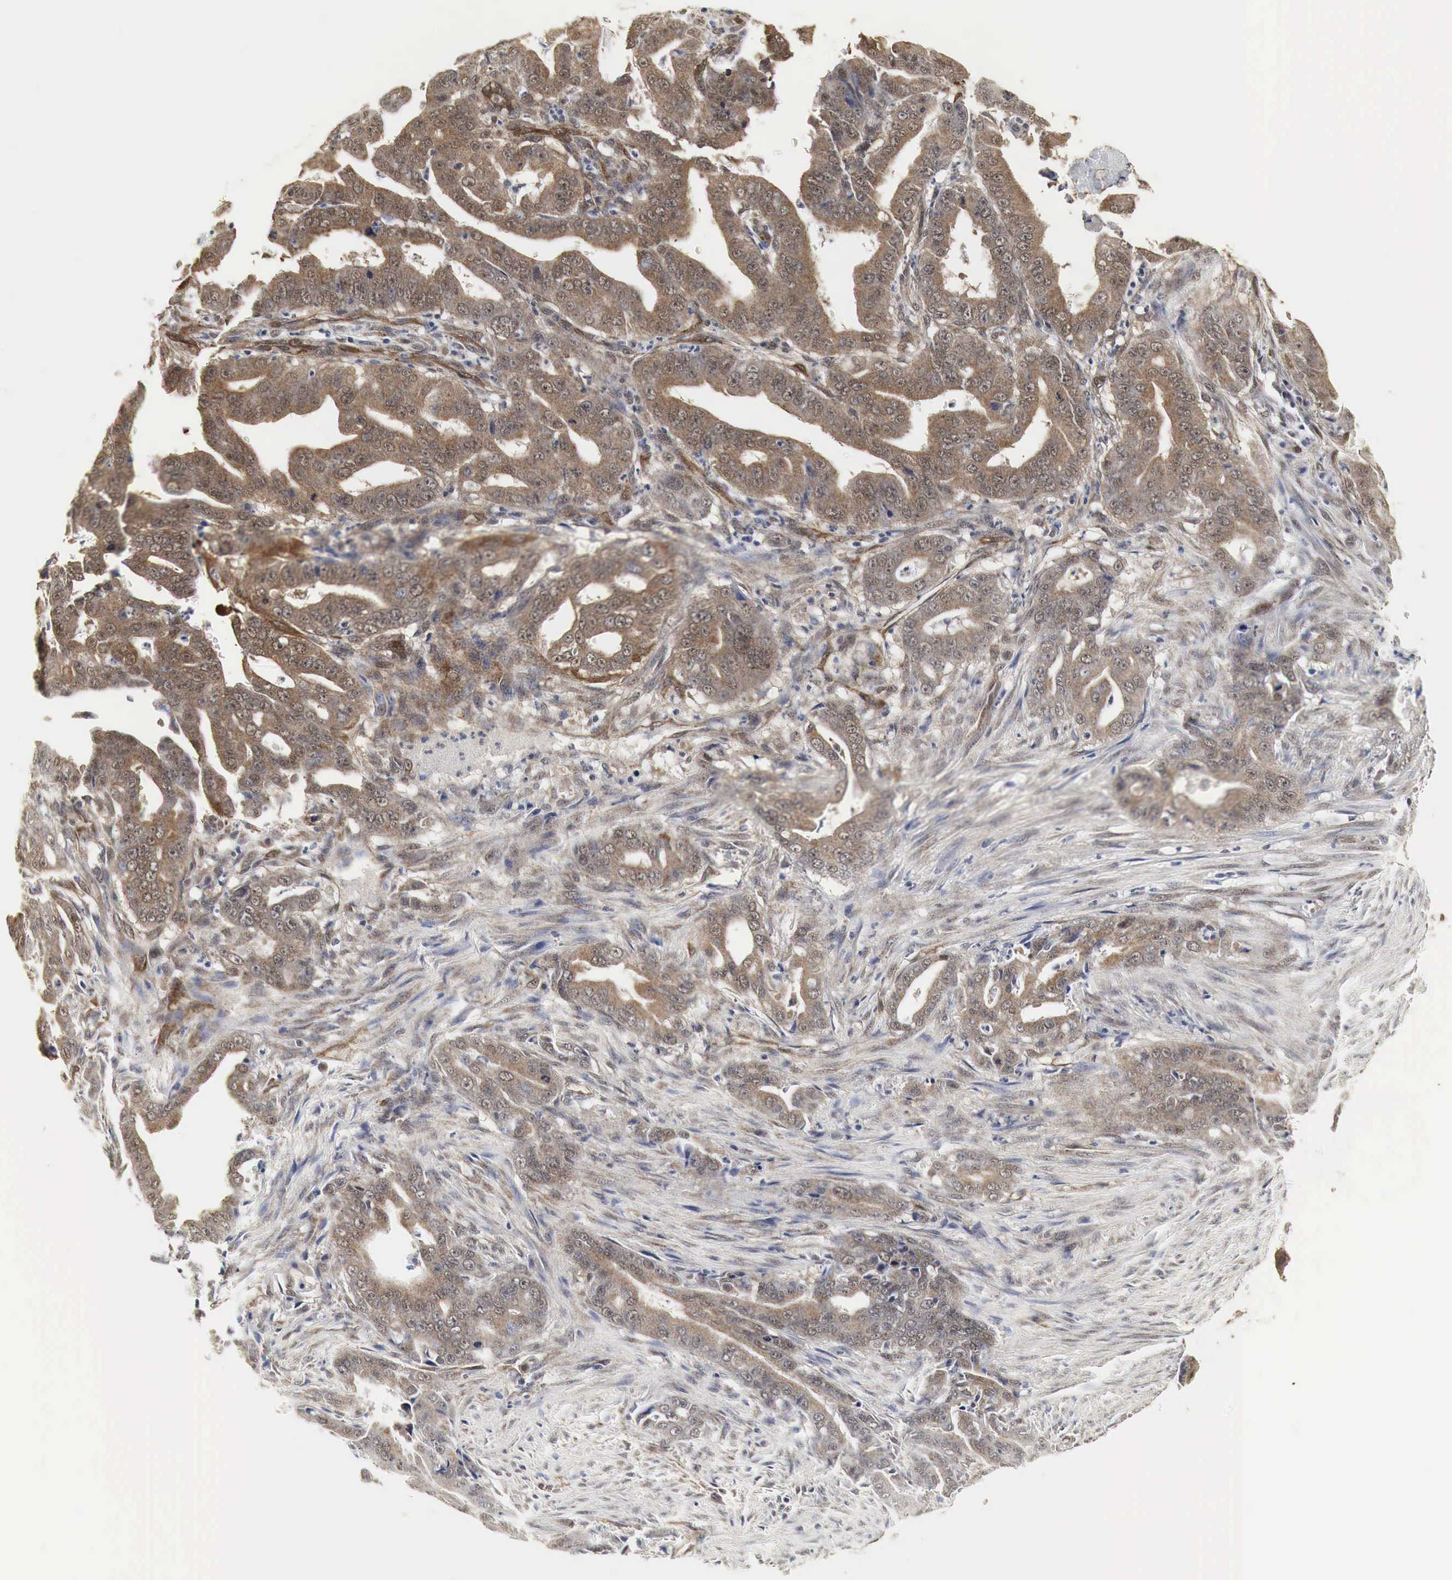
{"staining": {"intensity": "weak", "quantity": "25%-75%", "location": "cytoplasmic/membranous"}, "tissue": "stomach cancer", "cell_type": "Tumor cells", "image_type": "cancer", "snomed": [{"axis": "morphology", "description": "Adenocarcinoma, NOS"}, {"axis": "topography", "description": "Stomach"}], "caption": "The photomicrograph displays immunohistochemical staining of stomach adenocarcinoma. There is weak cytoplasmic/membranous expression is seen in about 25%-75% of tumor cells.", "gene": "SPIN1", "patient": {"sex": "female", "age": 76}}